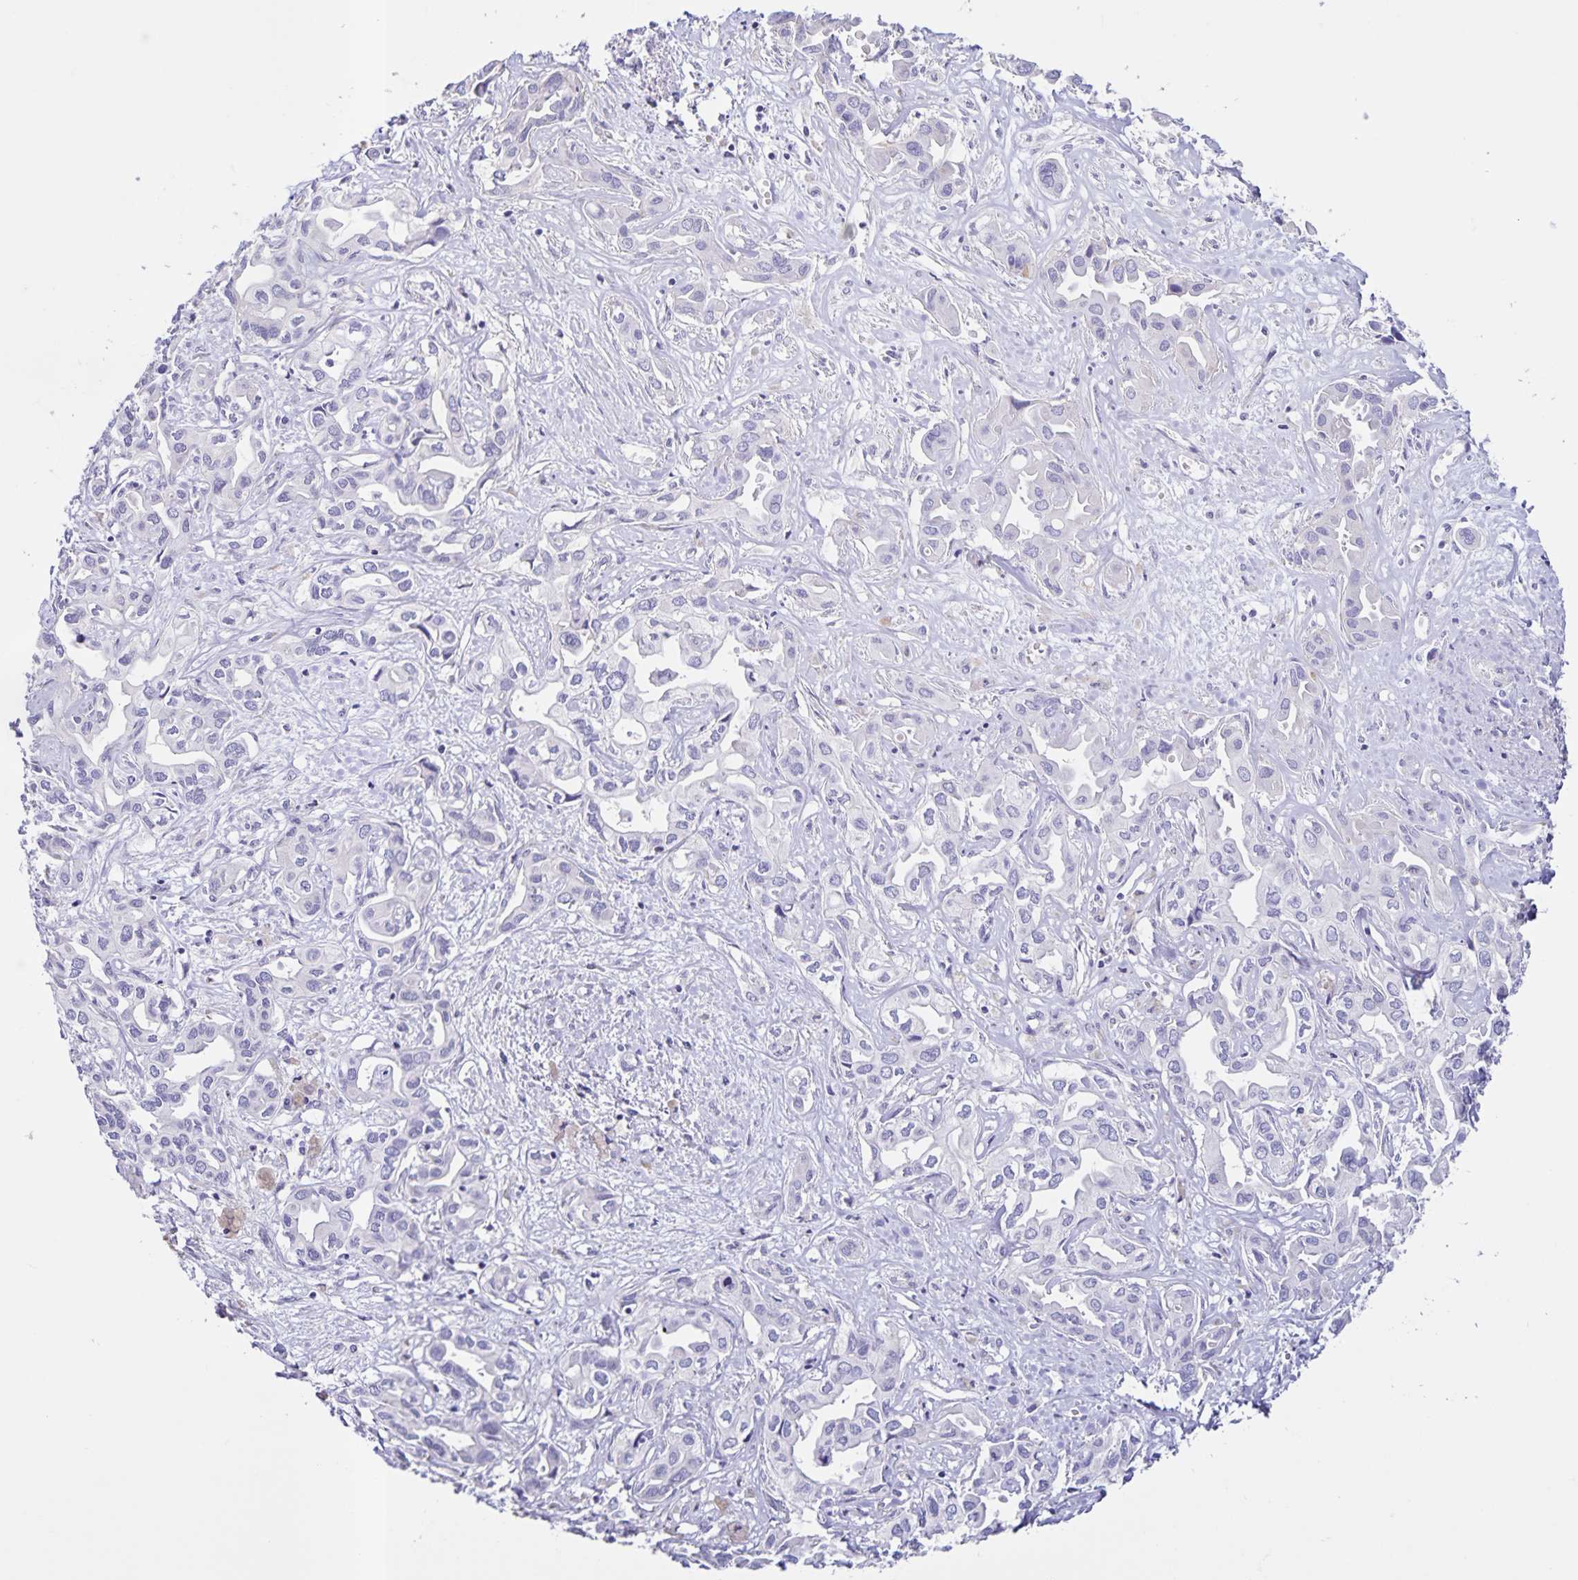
{"staining": {"intensity": "negative", "quantity": "none", "location": "none"}, "tissue": "liver cancer", "cell_type": "Tumor cells", "image_type": "cancer", "snomed": [{"axis": "morphology", "description": "Cholangiocarcinoma"}, {"axis": "topography", "description": "Liver"}], "caption": "This is an IHC micrograph of human liver cancer. There is no staining in tumor cells.", "gene": "BOLL", "patient": {"sex": "female", "age": 64}}